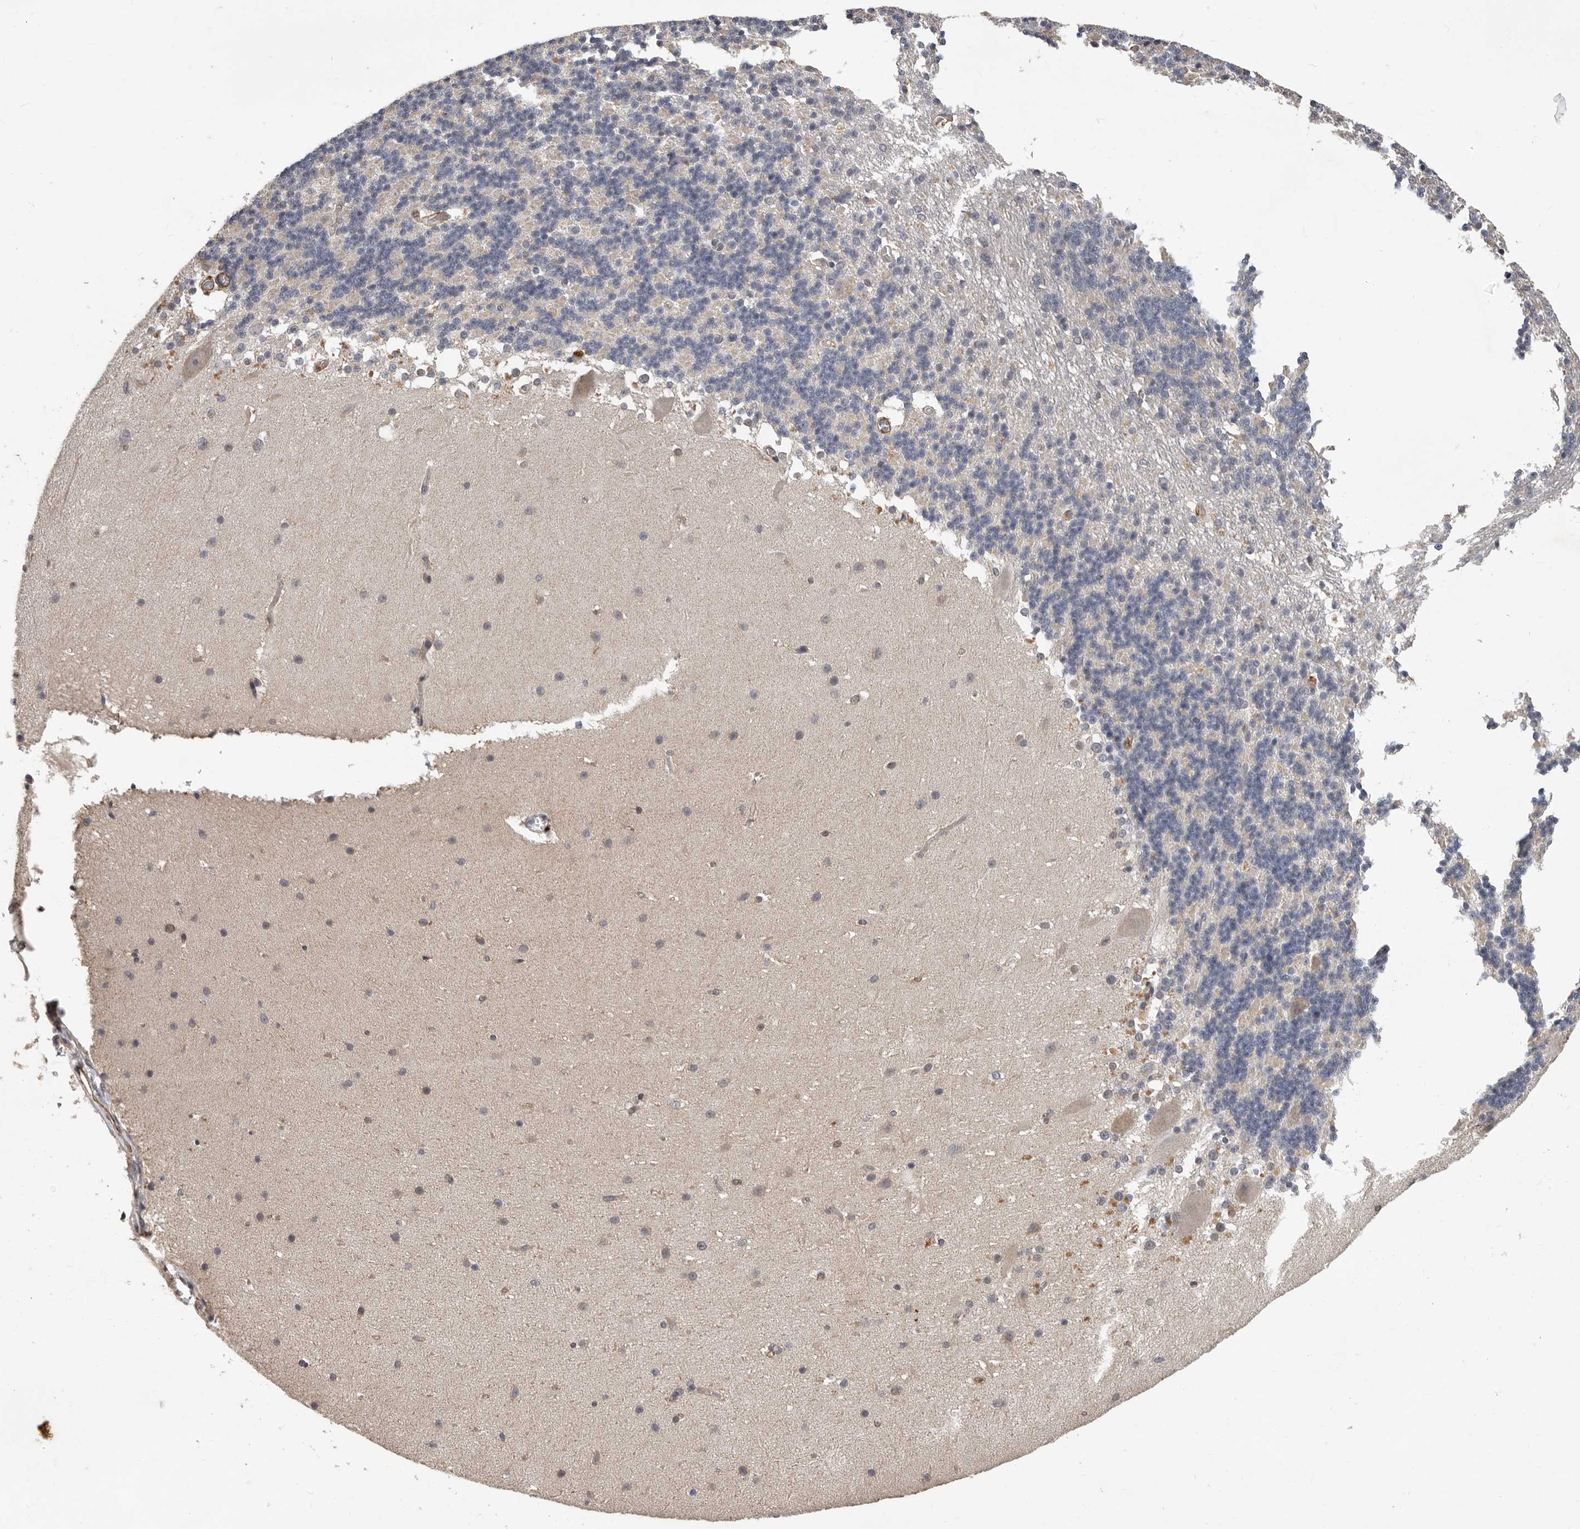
{"staining": {"intensity": "negative", "quantity": "none", "location": "none"}, "tissue": "cerebellum", "cell_type": "Cells in granular layer", "image_type": "normal", "snomed": [{"axis": "morphology", "description": "Normal tissue, NOS"}, {"axis": "topography", "description": "Cerebellum"}], "caption": "Protein analysis of benign cerebellum shows no significant positivity in cells in granular layer.", "gene": "RNF157", "patient": {"sex": "female", "age": 19}}